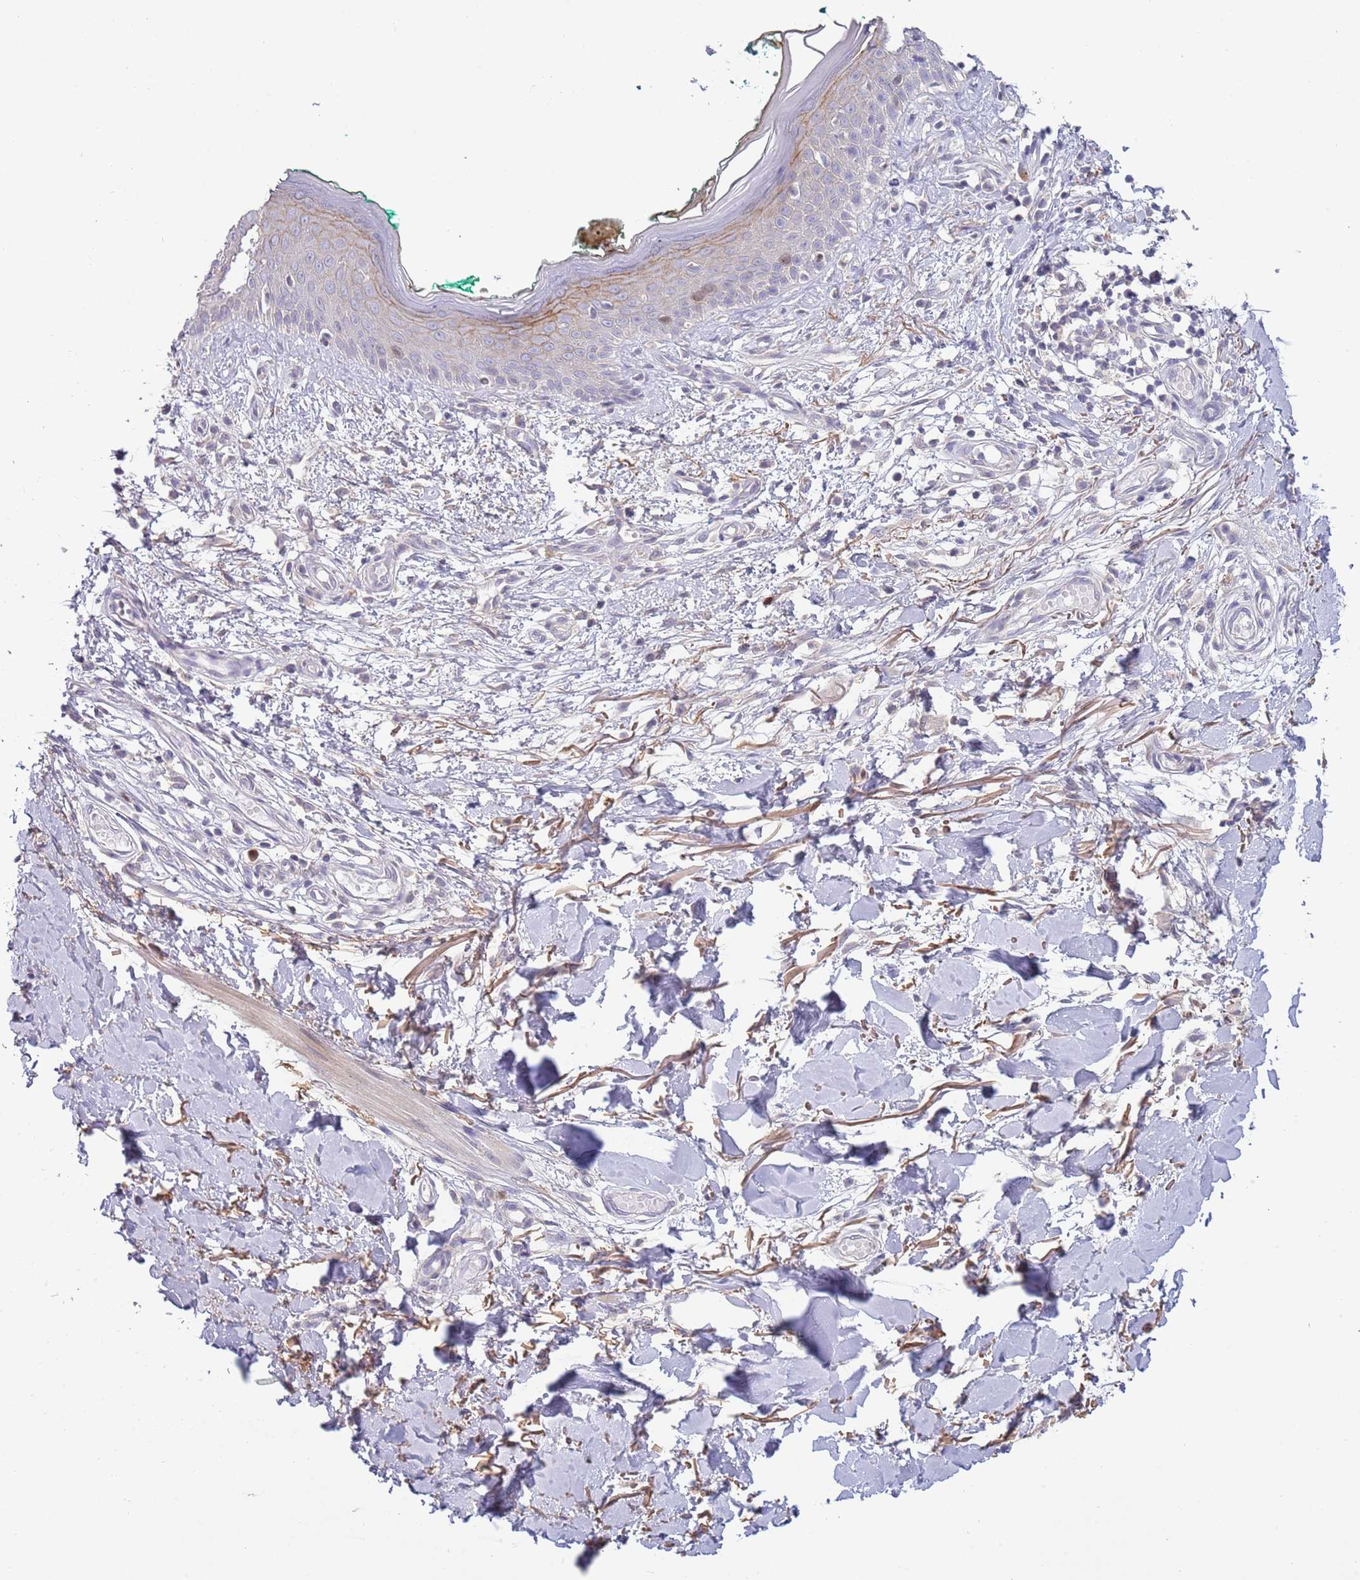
{"staining": {"intensity": "negative", "quantity": "none", "location": "none"}, "tissue": "skin", "cell_type": "Fibroblasts", "image_type": "normal", "snomed": [{"axis": "morphology", "description": "Normal tissue, NOS"}, {"axis": "morphology", "description": "Malignant melanoma, NOS"}, {"axis": "topography", "description": "Skin"}], "caption": "An image of skin stained for a protein displays no brown staining in fibroblasts. (Immunohistochemistry, brightfield microscopy, high magnification).", "gene": "PIMREG", "patient": {"sex": "male", "age": 62}}